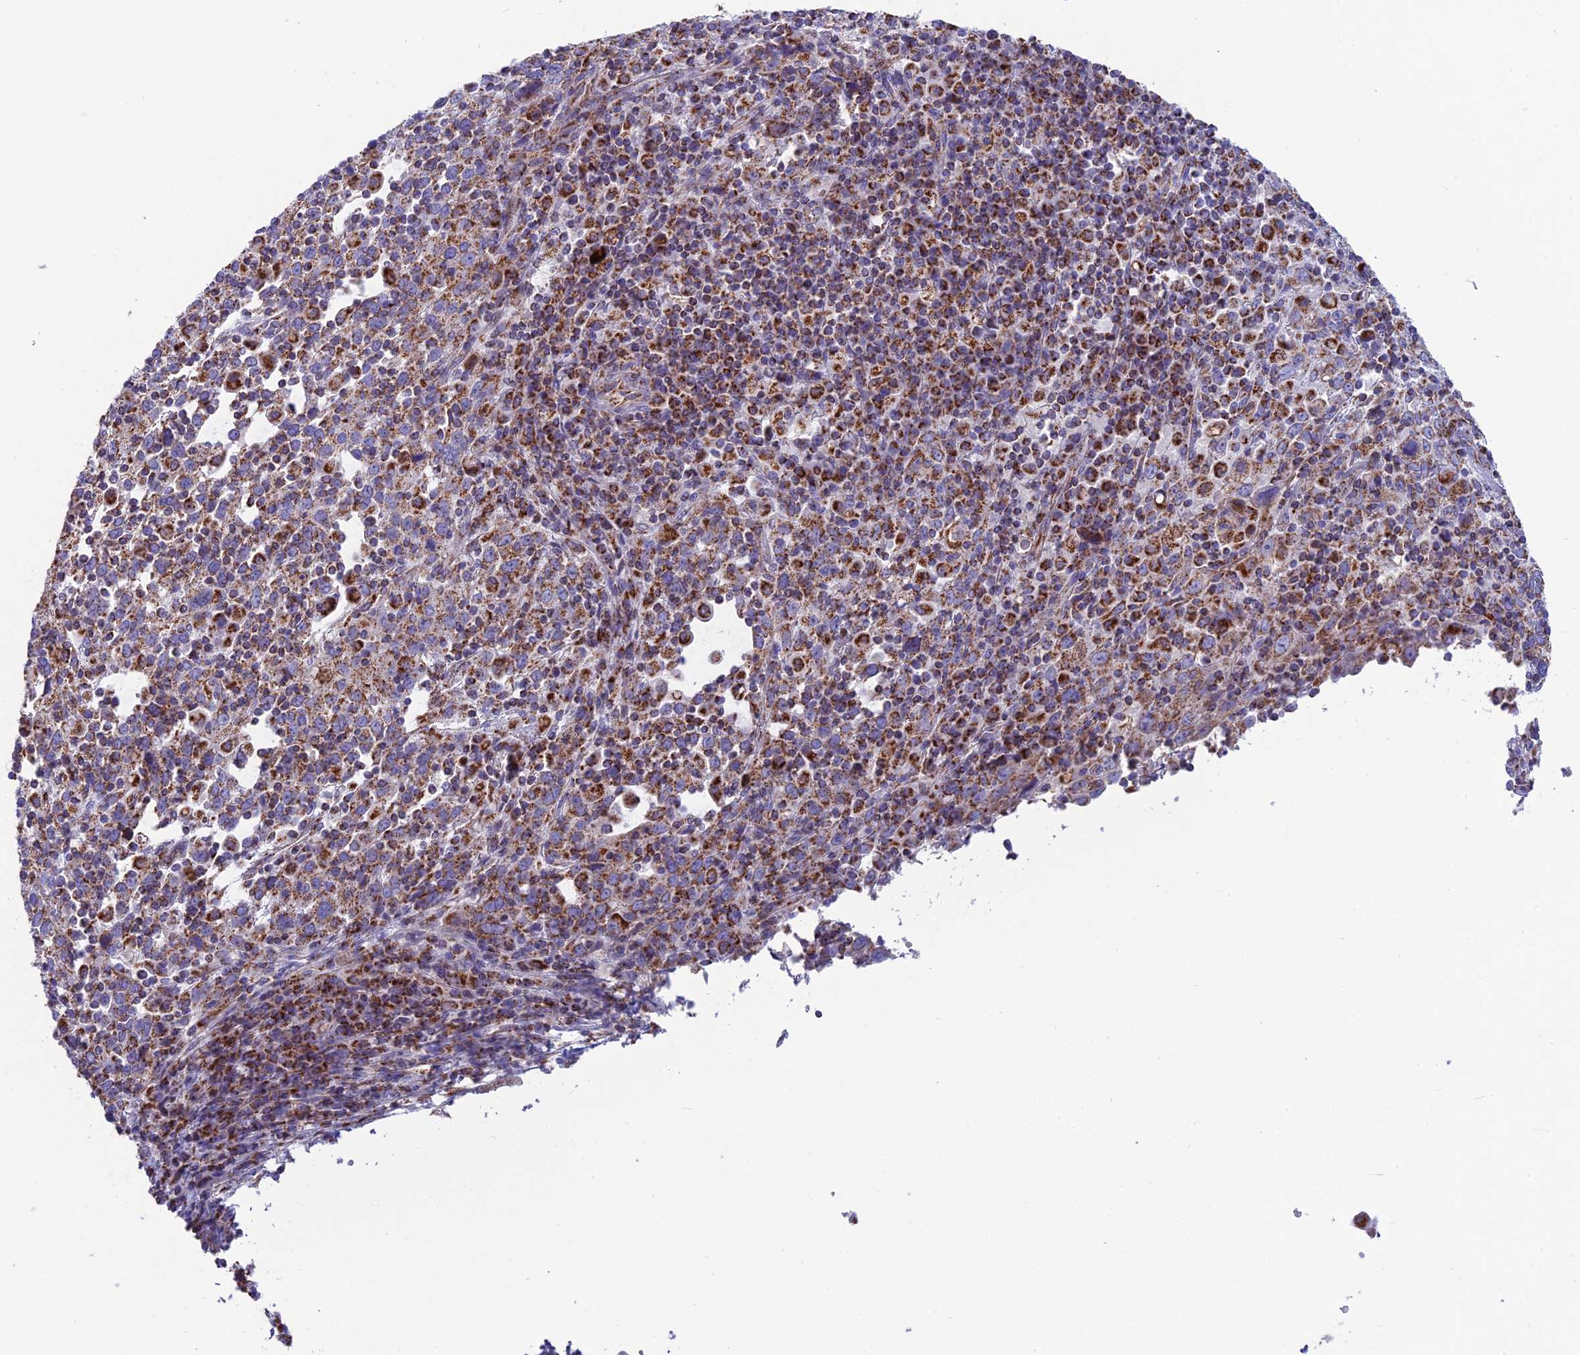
{"staining": {"intensity": "moderate", "quantity": ">75%", "location": "cytoplasmic/membranous"}, "tissue": "cervical cancer", "cell_type": "Tumor cells", "image_type": "cancer", "snomed": [{"axis": "morphology", "description": "Squamous cell carcinoma, NOS"}, {"axis": "topography", "description": "Cervix"}], "caption": "Tumor cells display moderate cytoplasmic/membranous positivity in approximately >75% of cells in squamous cell carcinoma (cervical).", "gene": "CS", "patient": {"sex": "female", "age": 46}}